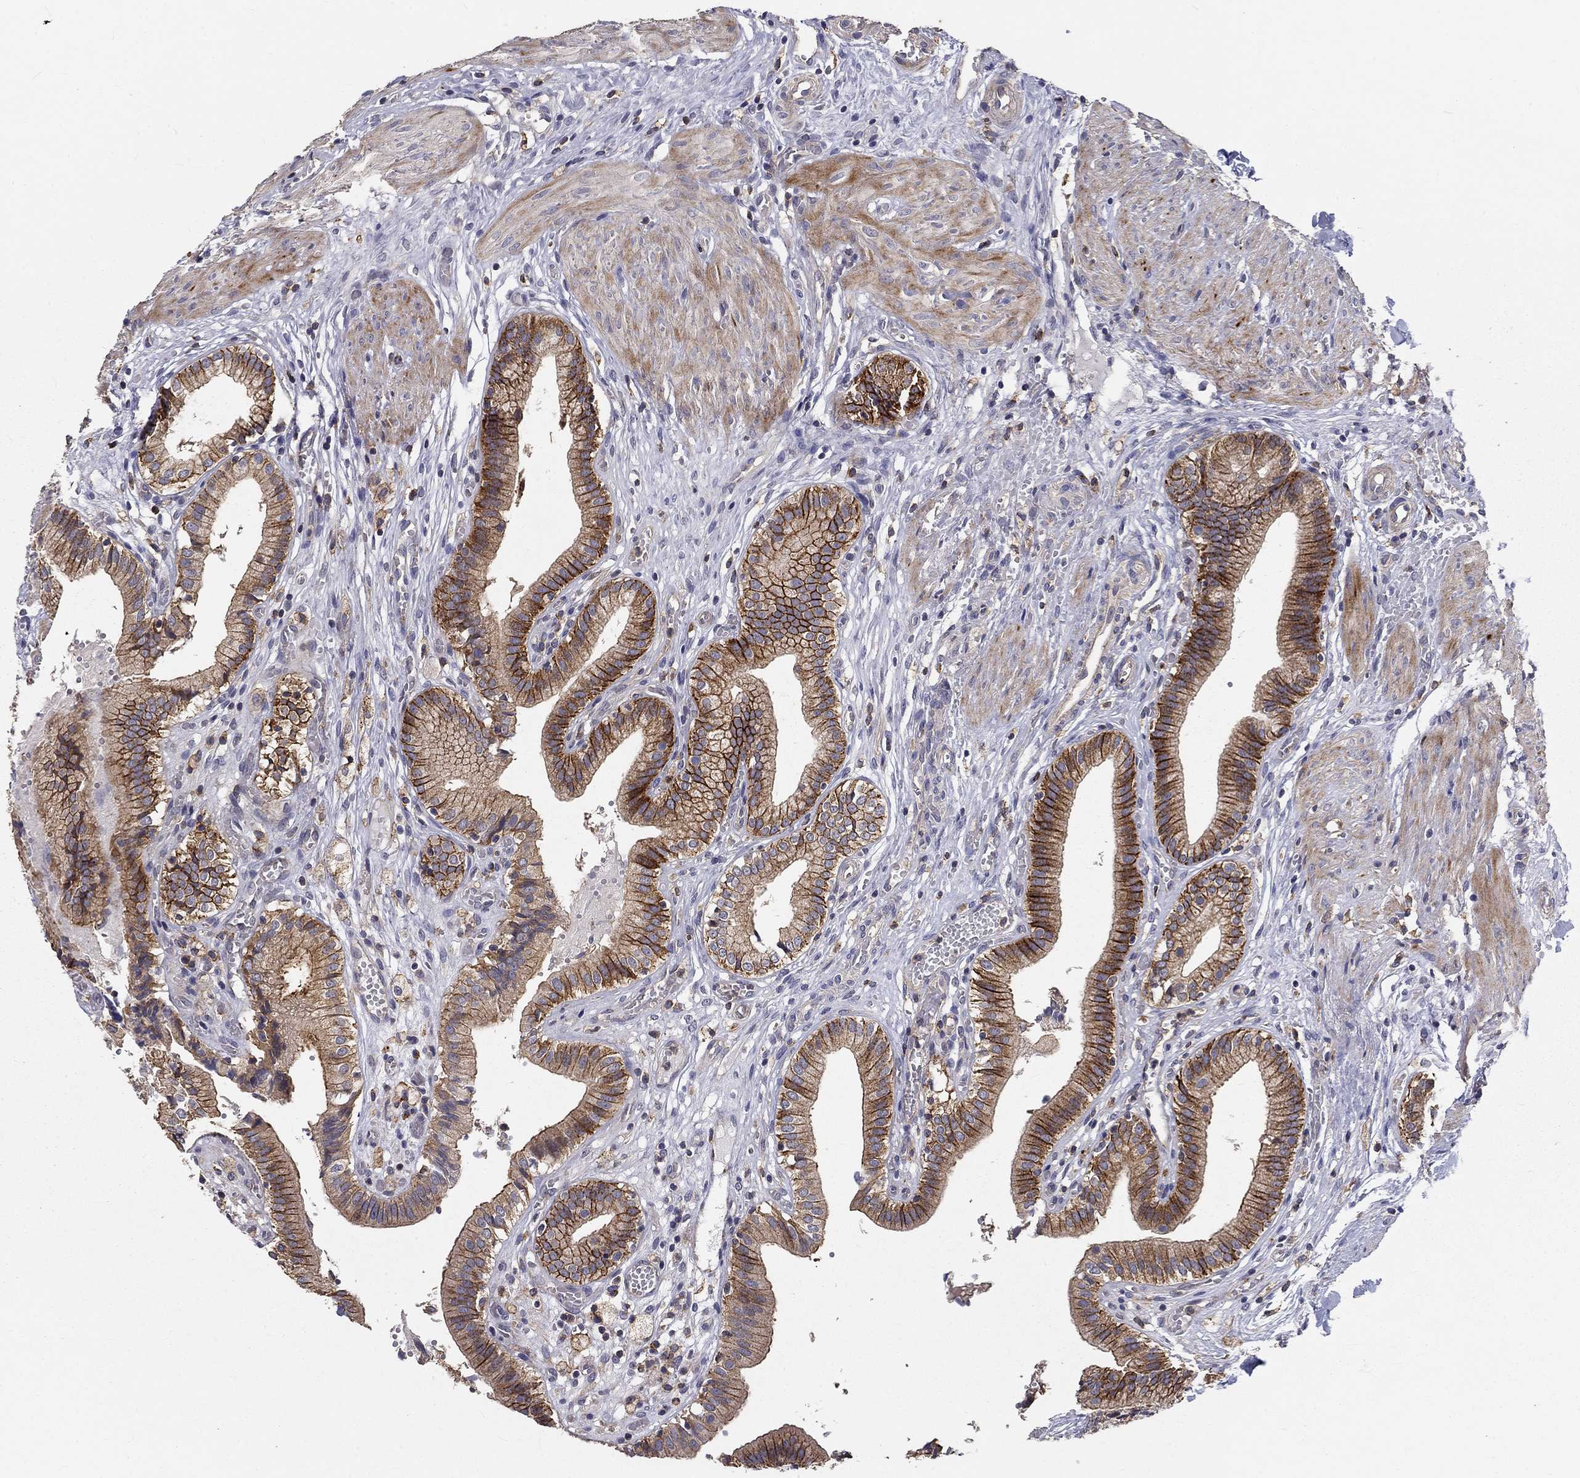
{"staining": {"intensity": "strong", "quantity": ">75%", "location": "cytoplasmic/membranous"}, "tissue": "gallbladder", "cell_type": "Glandular cells", "image_type": "normal", "snomed": [{"axis": "morphology", "description": "Normal tissue, NOS"}, {"axis": "topography", "description": "Gallbladder"}], "caption": "Immunohistochemical staining of benign gallbladder displays high levels of strong cytoplasmic/membranous positivity in about >75% of glandular cells. The protein of interest is shown in brown color, while the nuclei are stained blue.", "gene": "ALDH4A1", "patient": {"sex": "female", "age": 24}}